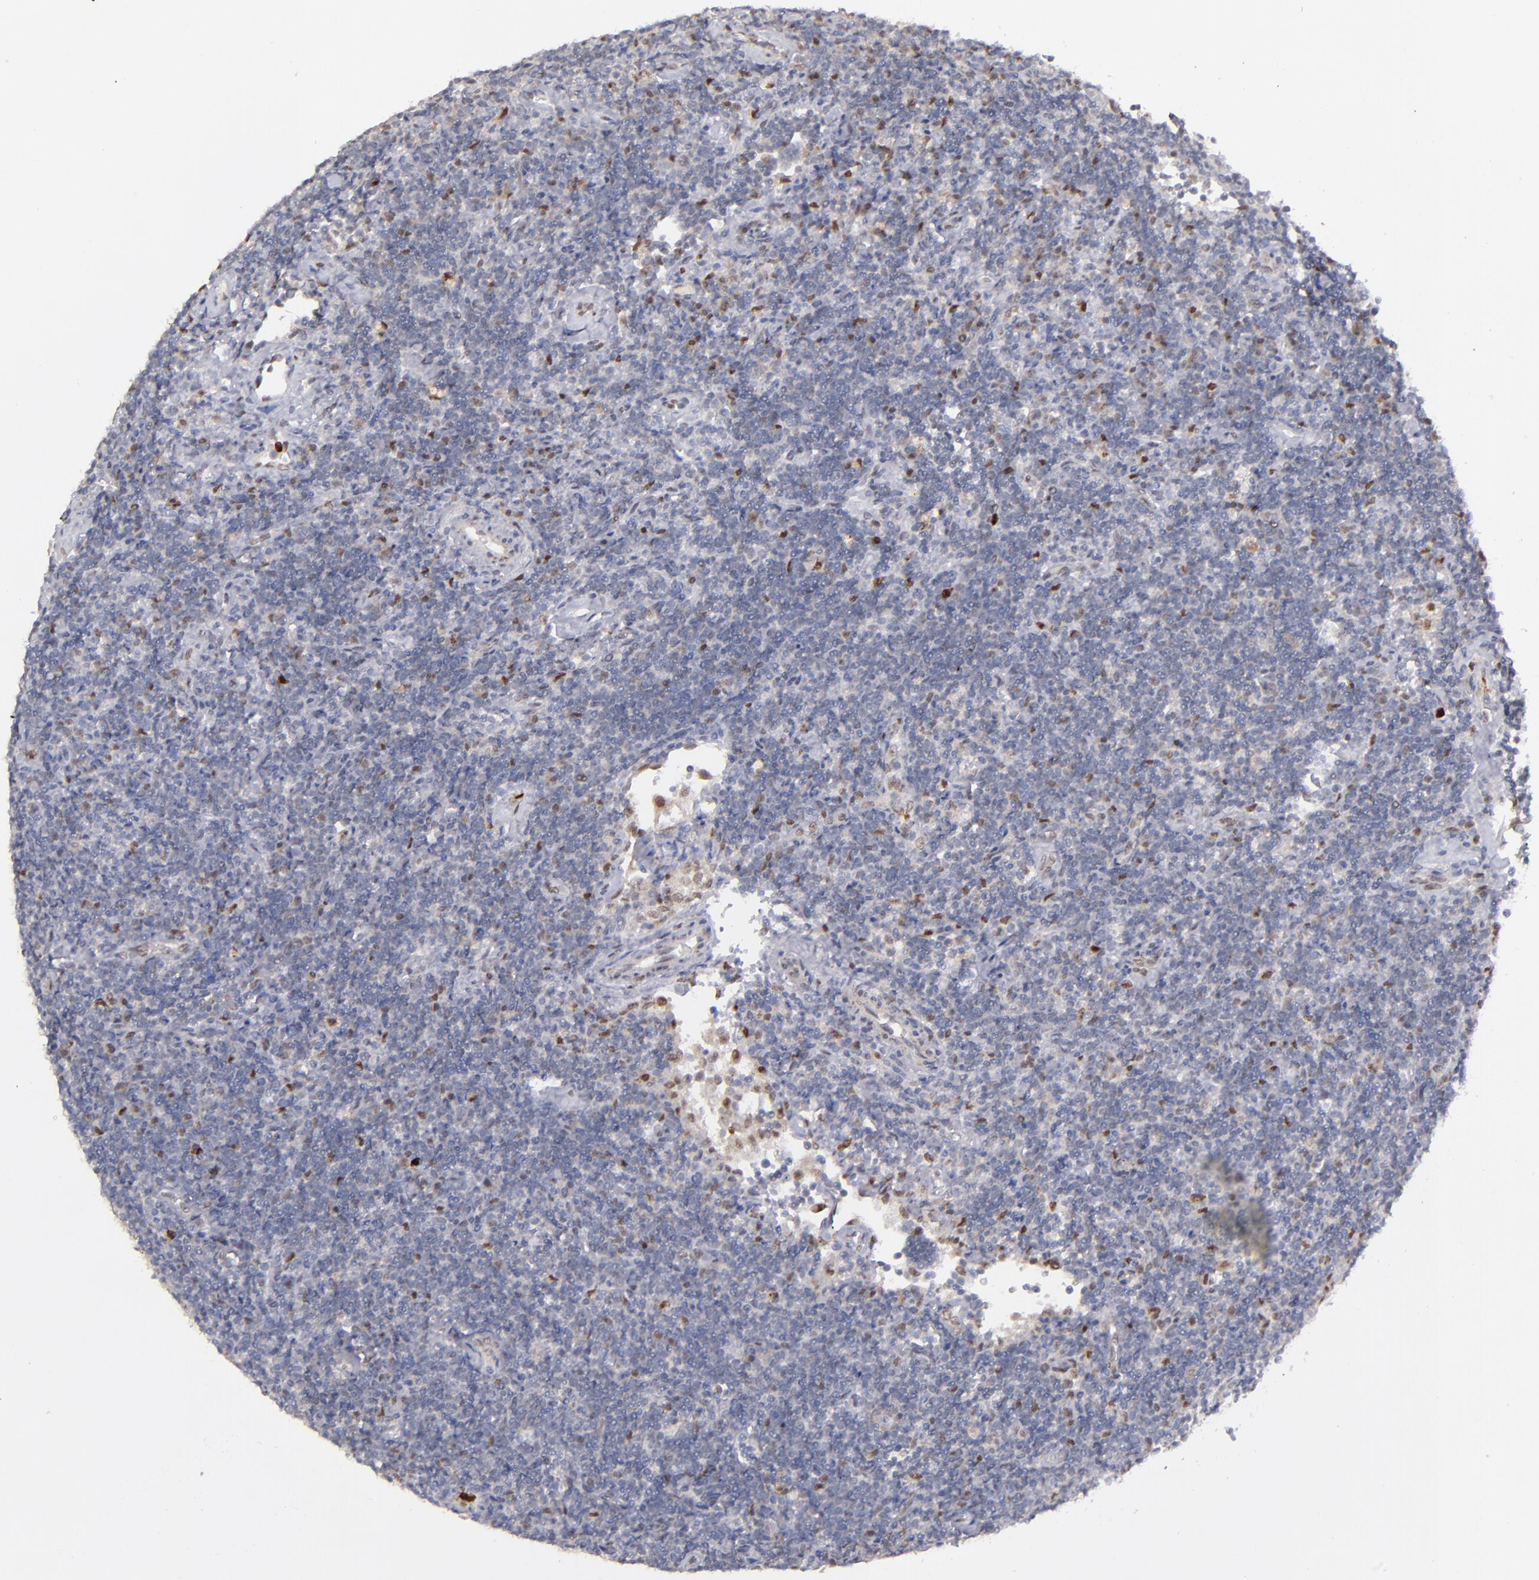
{"staining": {"intensity": "negative", "quantity": "none", "location": "none"}, "tissue": "lymphoma", "cell_type": "Tumor cells", "image_type": "cancer", "snomed": [{"axis": "morphology", "description": "Malignant lymphoma, non-Hodgkin's type, Low grade"}, {"axis": "topography", "description": "Lymph node"}], "caption": "Micrograph shows no protein staining in tumor cells of malignant lymphoma, non-Hodgkin's type (low-grade) tissue.", "gene": "RREB1", "patient": {"sex": "male", "age": 70}}